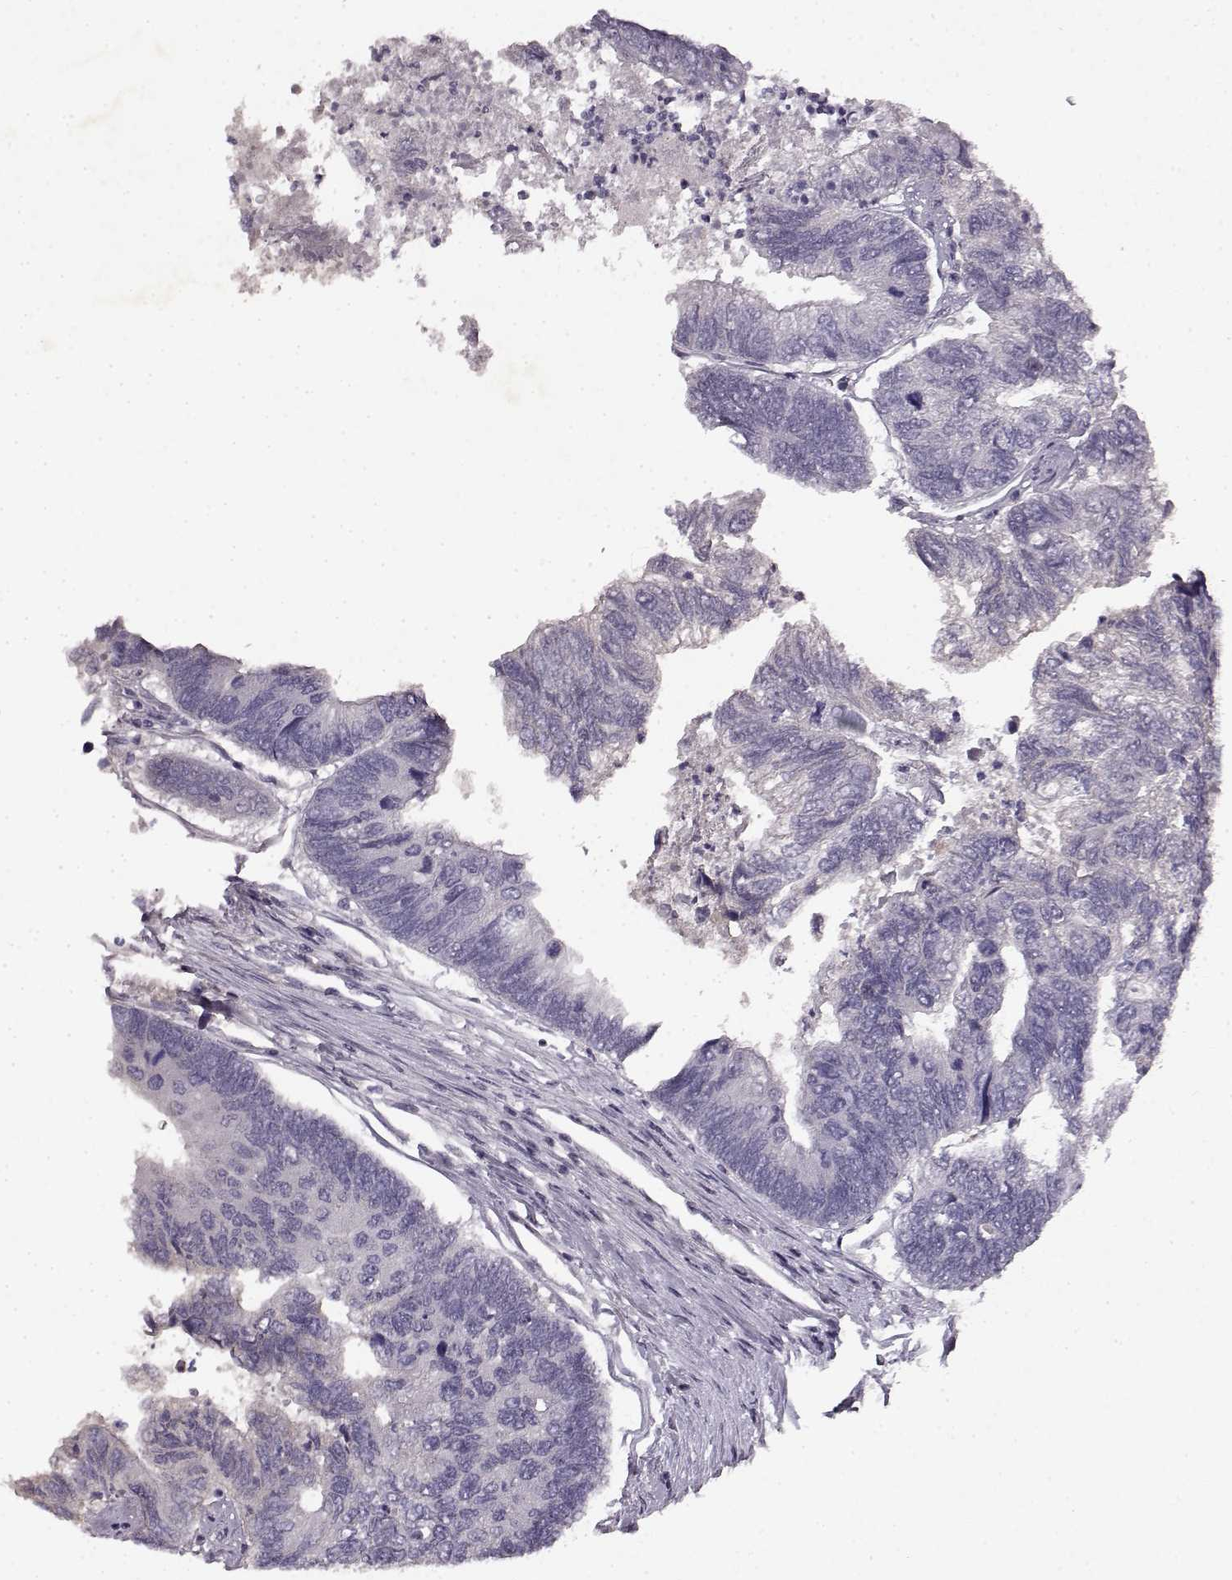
{"staining": {"intensity": "negative", "quantity": "none", "location": "none"}, "tissue": "colorectal cancer", "cell_type": "Tumor cells", "image_type": "cancer", "snomed": [{"axis": "morphology", "description": "Adenocarcinoma, NOS"}, {"axis": "topography", "description": "Colon"}], "caption": "An immunohistochemistry (IHC) photomicrograph of colorectal cancer is shown. There is no staining in tumor cells of colorectal cancer.", "gene": "SPAG17", "patient": {"sex": "female", "age": 67}}